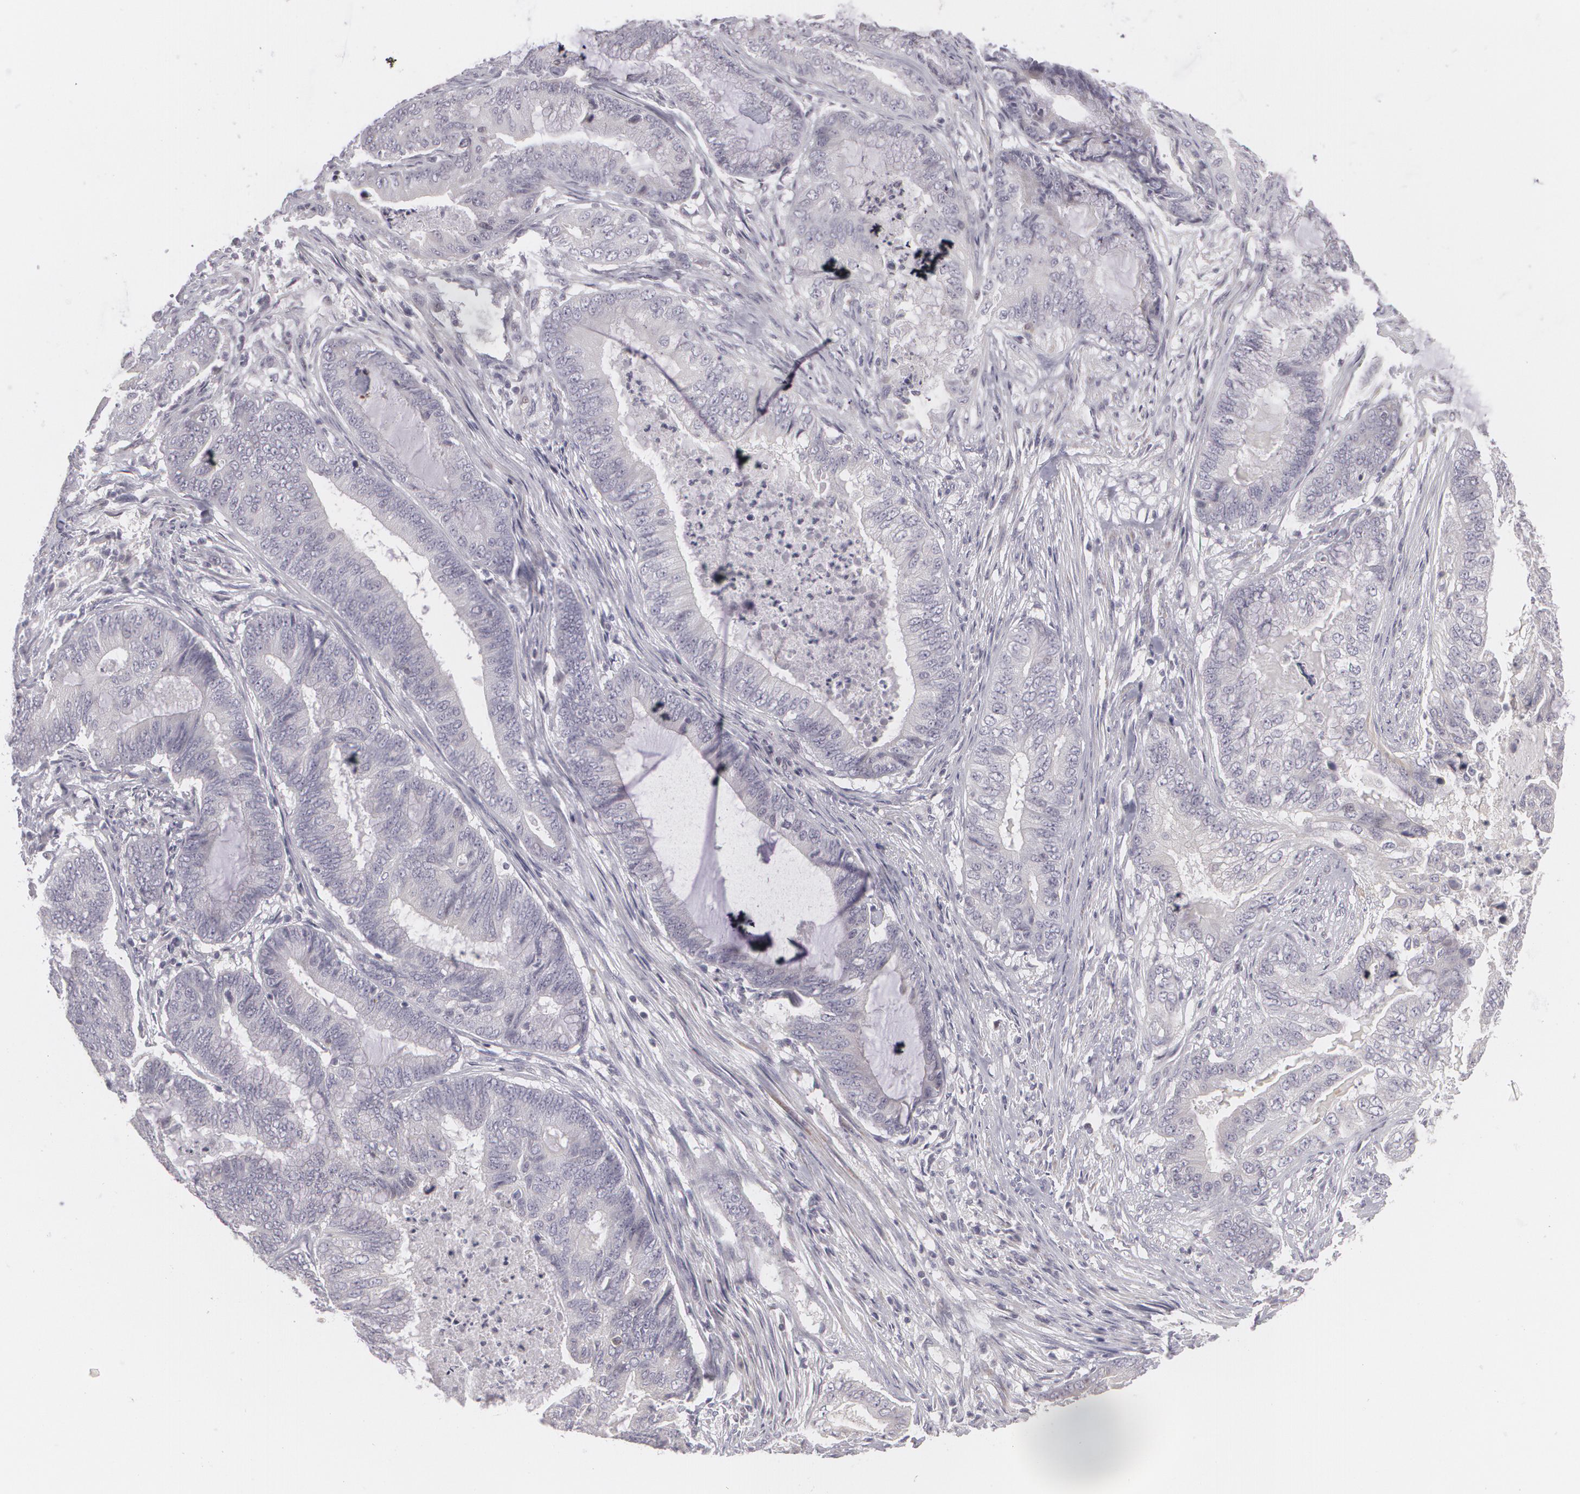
{"staining": {"intensity": "negative", "quantity": "none", "location": "none"}, "tissue": "endometrial cancer", "cell_type": "Tumor cells", "image_type": "cancer", "snomed": [{"axis": "morphology", "description": "Adenocarcinoma, NOS"}, {"axis": "topography", "description": "Endometrium"}], "caption": "This is an immunohistochemistry photomicrograph of human adenocarcinoma (endometrial). There is no expression in tumor cells.", "gene": "ZBTB16", "patient": {"sex": "female", "age": 63}}